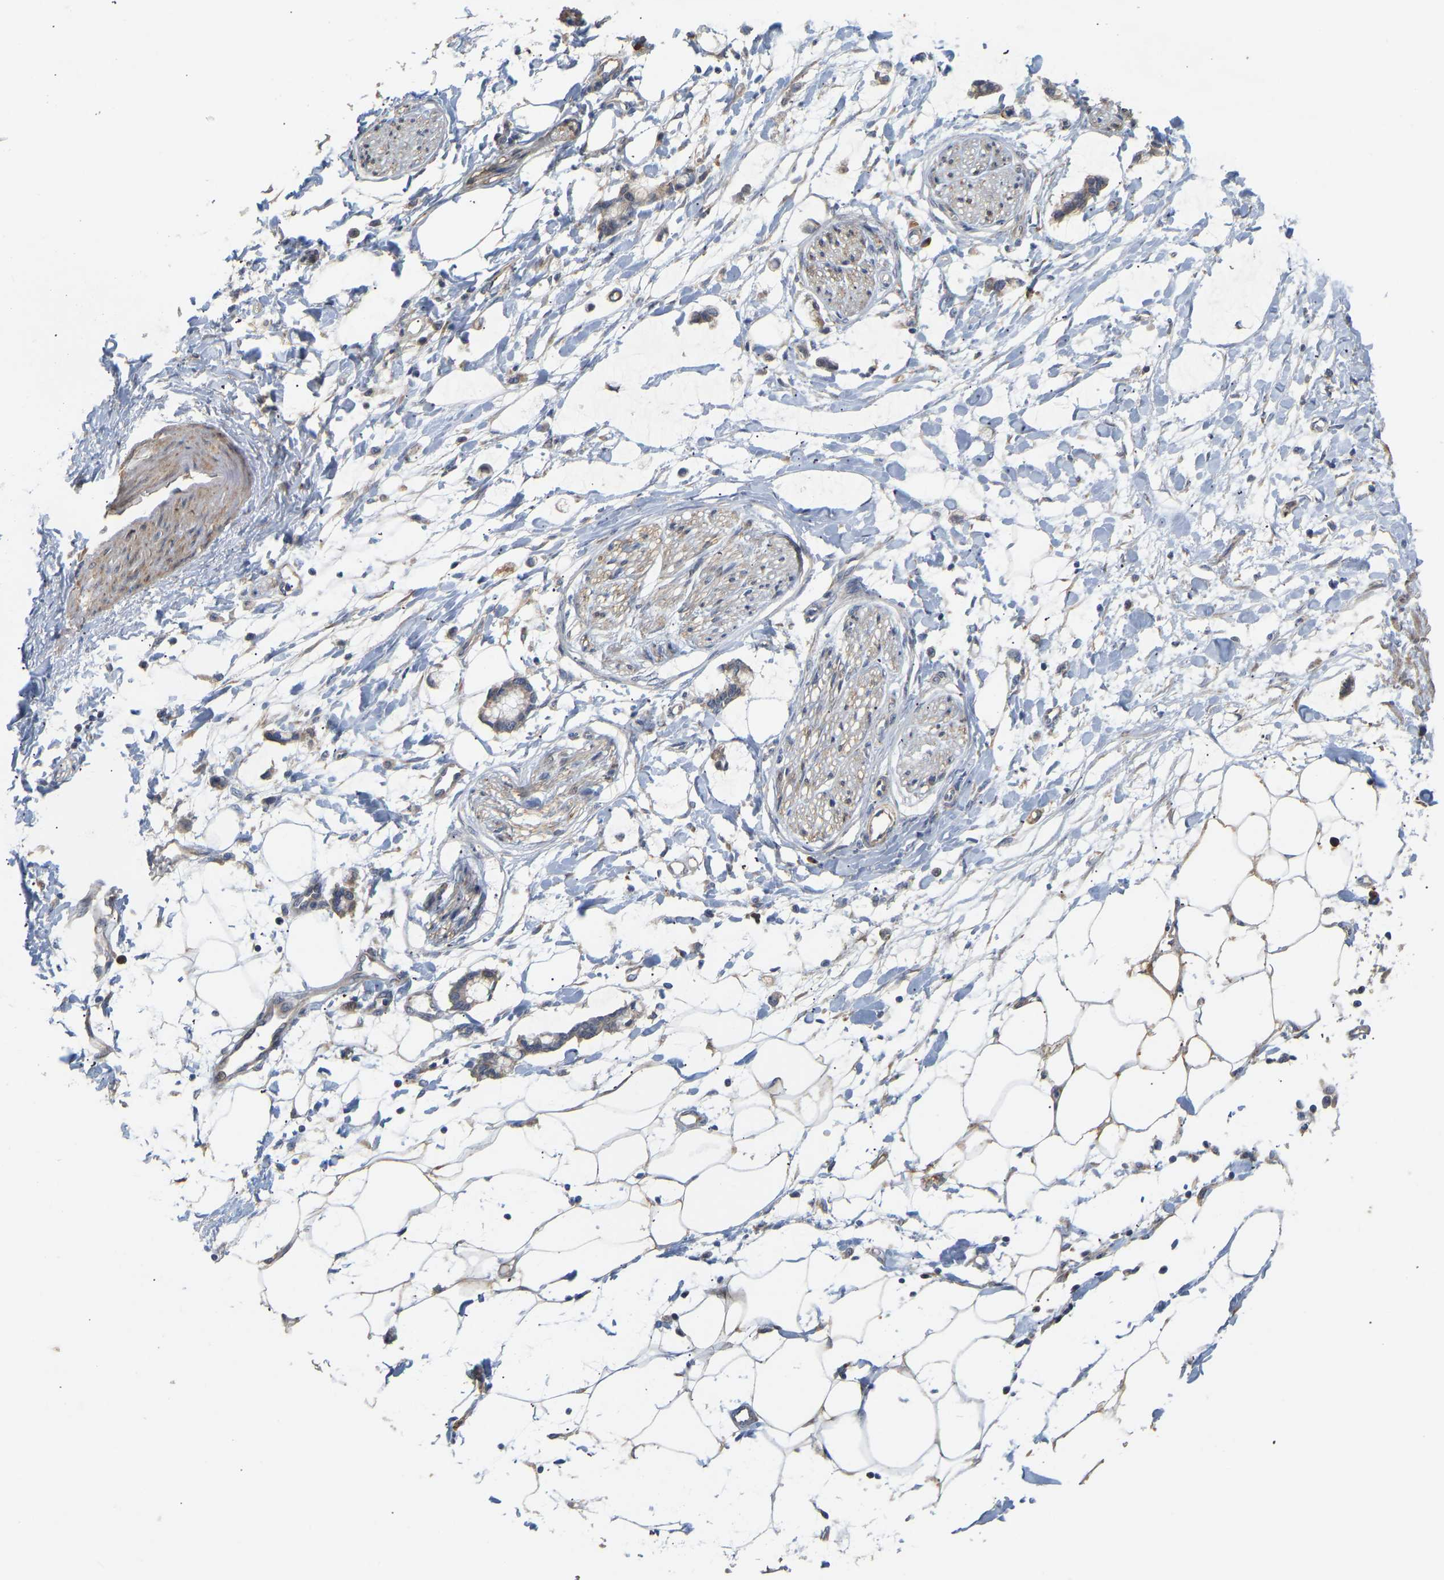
{"staining": {"intensity": "weak", "quantity": "25%-75%", "location": "cytoplasmic/membranous"}, "tissue": "adipose tissue", "cell_type": "Adipocytes", "image_type": "normal", "snomed": [{"axis": "morphology", "description": "Normal tissue, NOS"}, {"axis": "morphology", "description": "Adenocarcinoma, NOS"}, {"axis": "topography", "description": "Colon"}, {"axis": "topography", "description": "Peripheral nerve tissue"}], "caption": "A low amount of weak cytoplasmic/membranous expression is identified in approximately 25%-75% of adipocytes in unremarkable adipose tissue. (DAB (3,3'-diaminobenzidine) IHC, brown staining for protein, blue staining for nuclei).", "gene": "HACD2", "patient": {"sex": "male", "age": 14}}